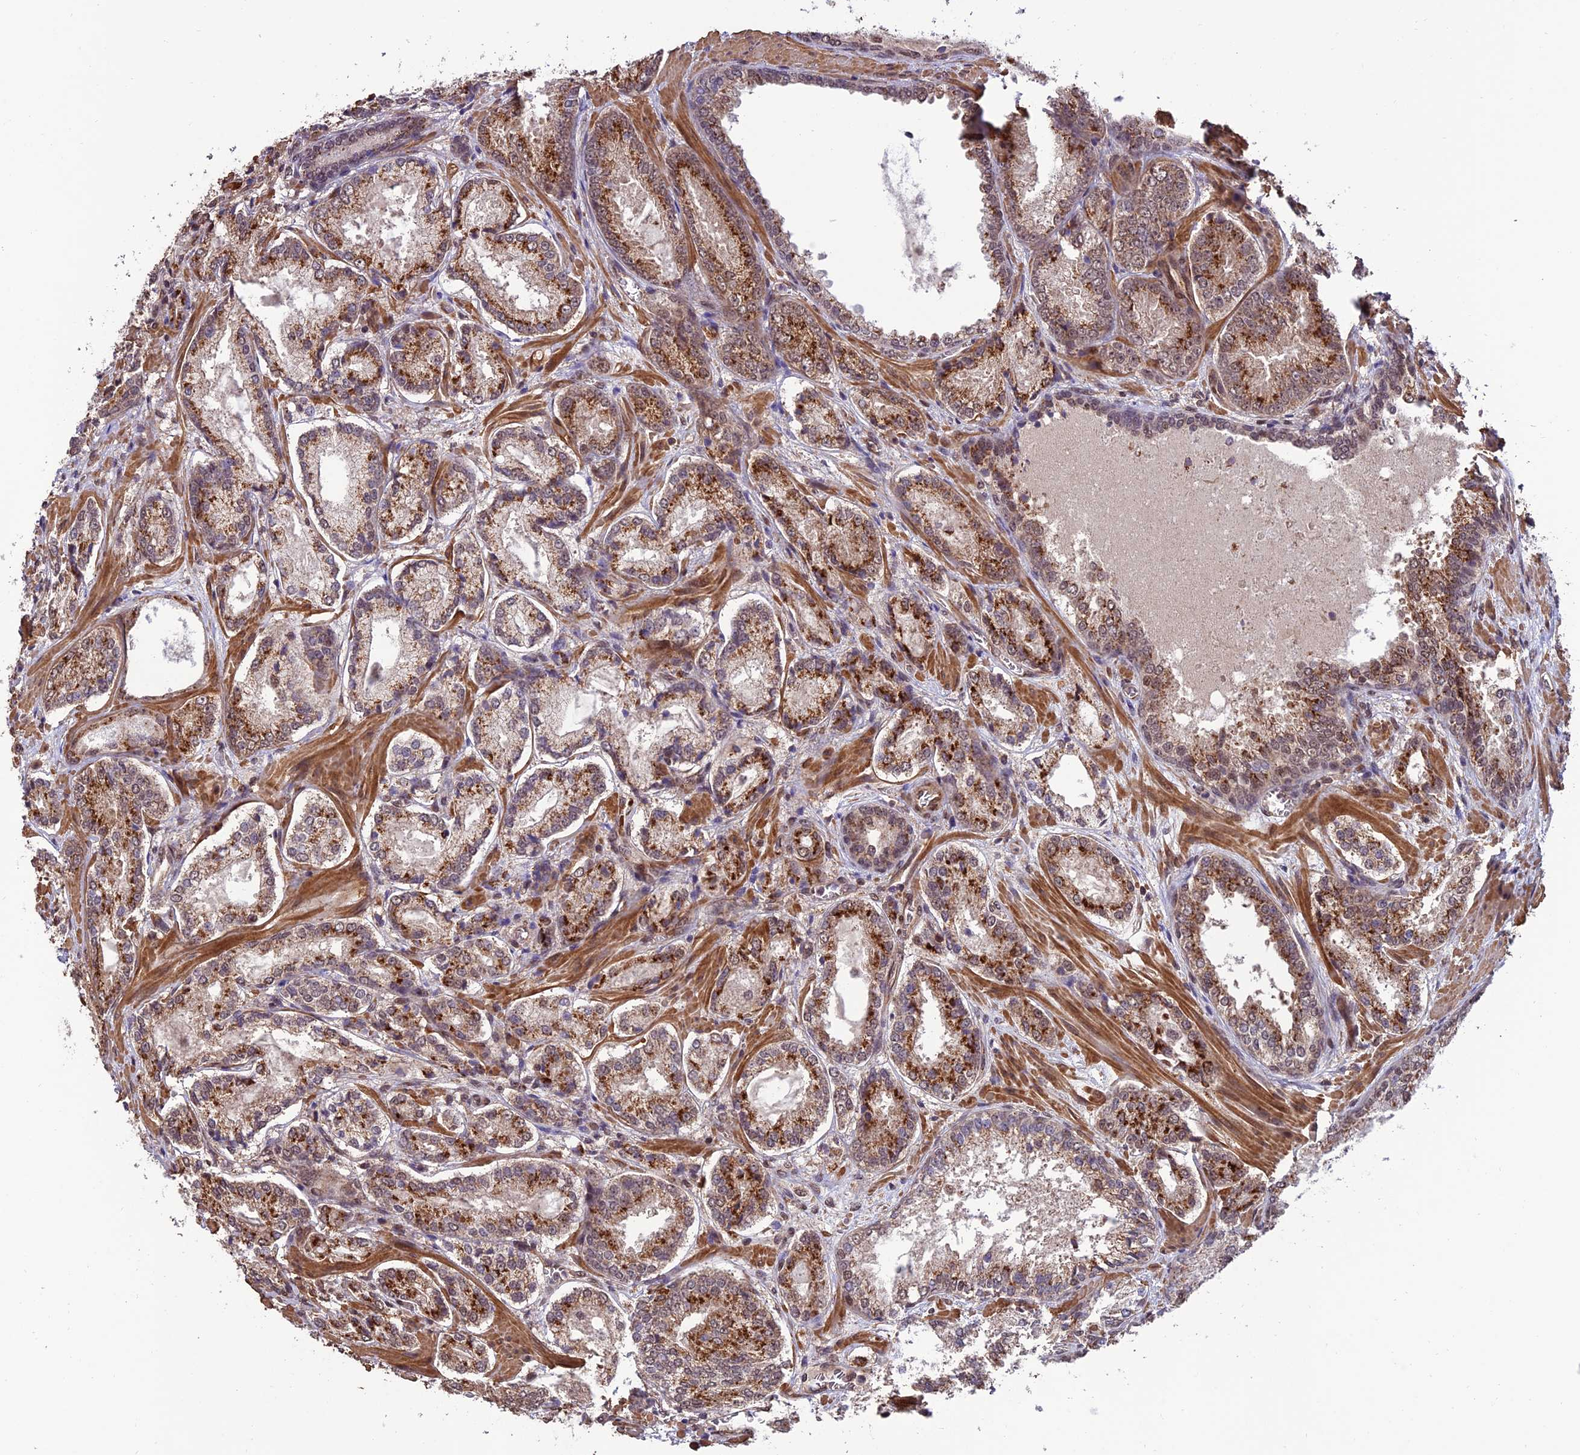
{"staining": {"intensity": "strong", "quantity": ">75%", "location": "cytoplasmic/membranous"}, "tissue": "prostate cancer", "cell_type": "Tumor cells", "image_type": "cancer", "snomed": [{"axis": "morphology", "description": "Adenocarcinoma, Low grade"}, {"axis": "topography", "description": "Prostate"}], "caption": "Prostate cancer stained with IHC demonstrates strong cytoplasmic/membranous staining in approximately >75% of tumor cells.", "gene": "CABIN1", "patient": {"sex": "male", "age": 74}}